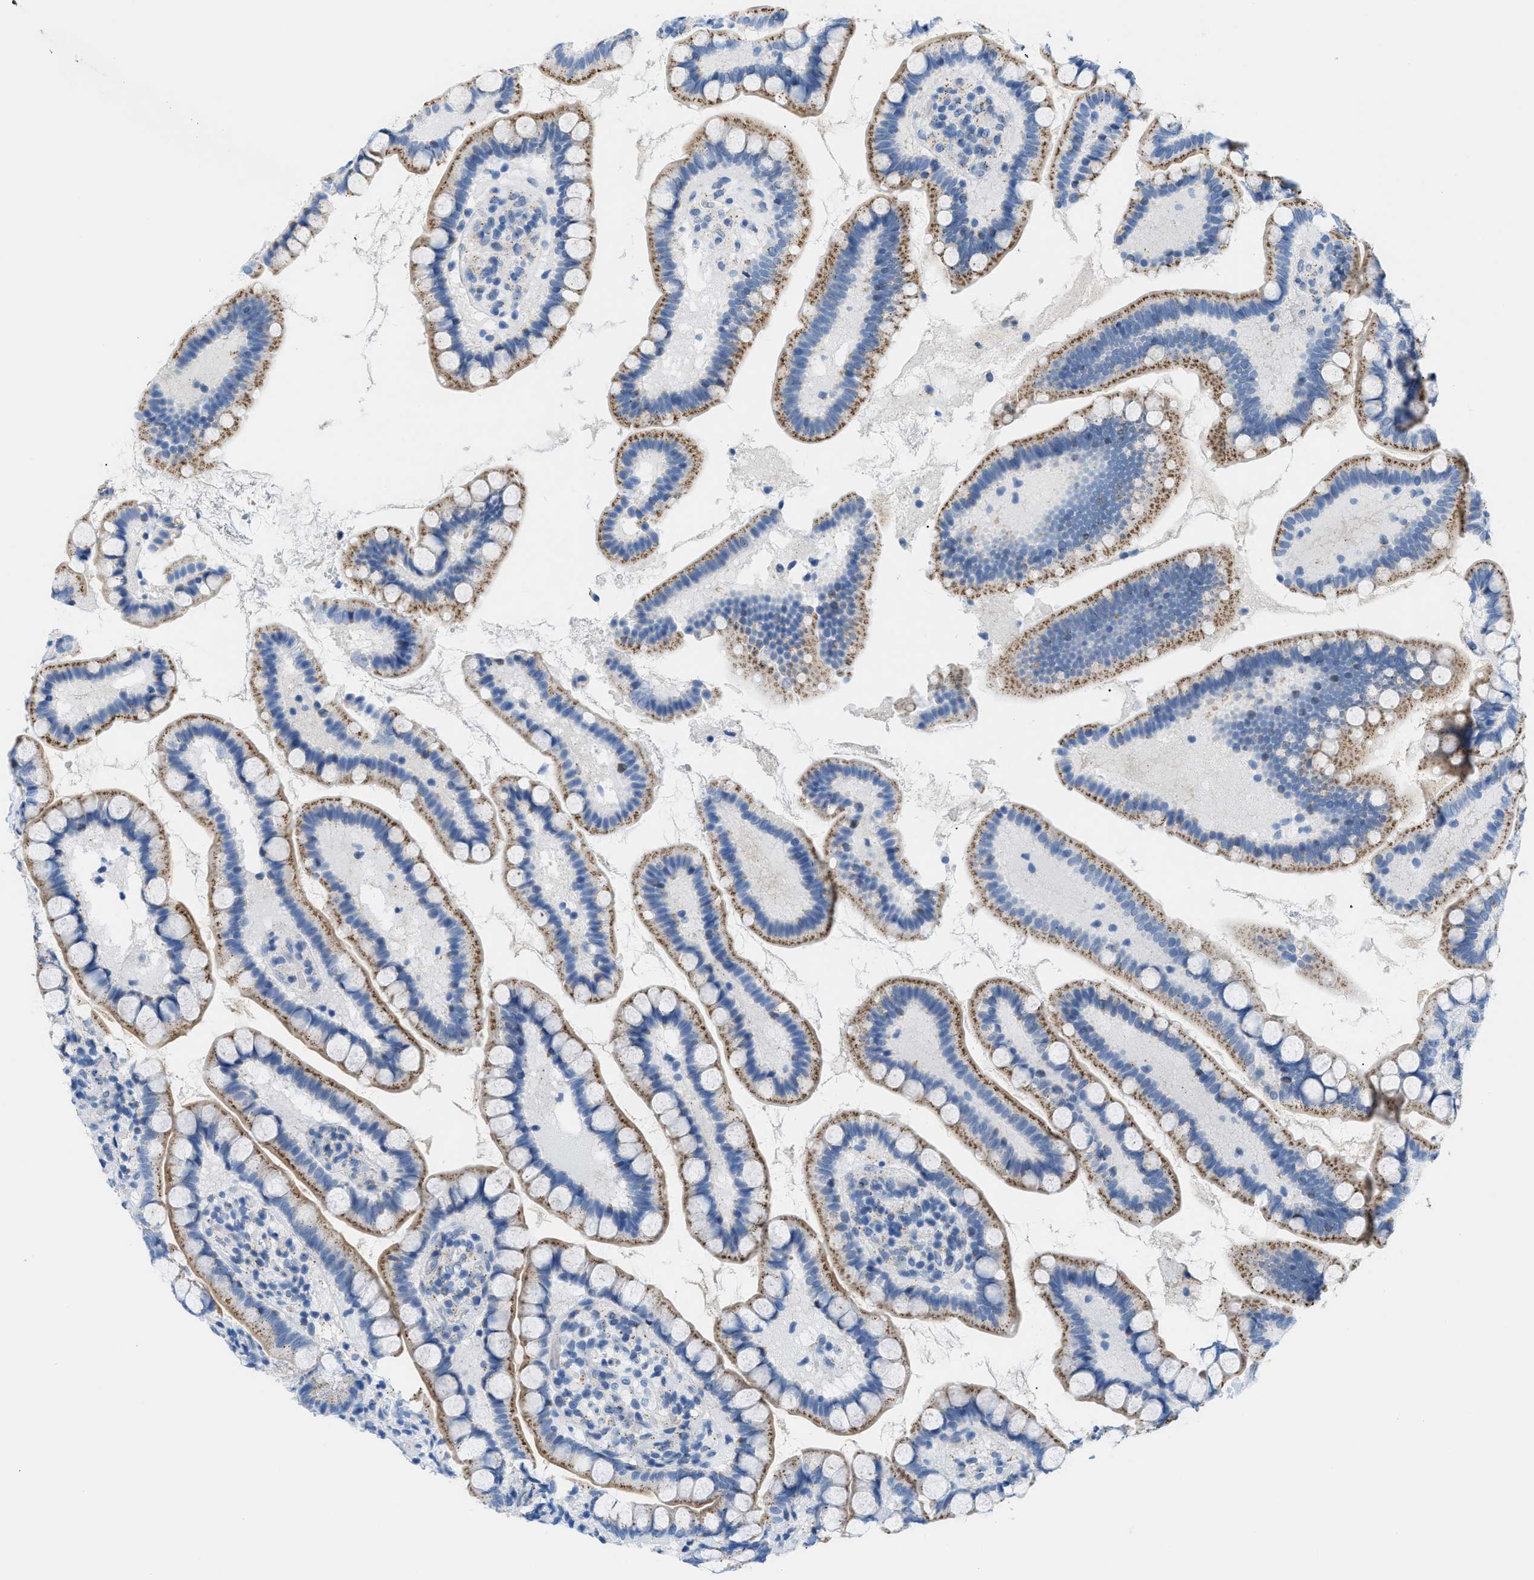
{"staining": {"intensity": "moderate", "quantity": ">75%", "location": "cytoplasmic/membranous"}, "tissue": "small intestine", "cell_type": "Glandular cells", "image_type": "normal", "snomed": [{"axis": "morphology", "description": "Normal tissue, NOS"}, {"axis": "topography", "description": "Small intestine"}], "caption": "Immunohistochemistry of normal small intestine exhibits medium levels of moderate cytoplasmic/membranous staining in about >75% of glandular cells.", "gene": "FDCSP", "patient": {"sex": "female", "age": 84}}